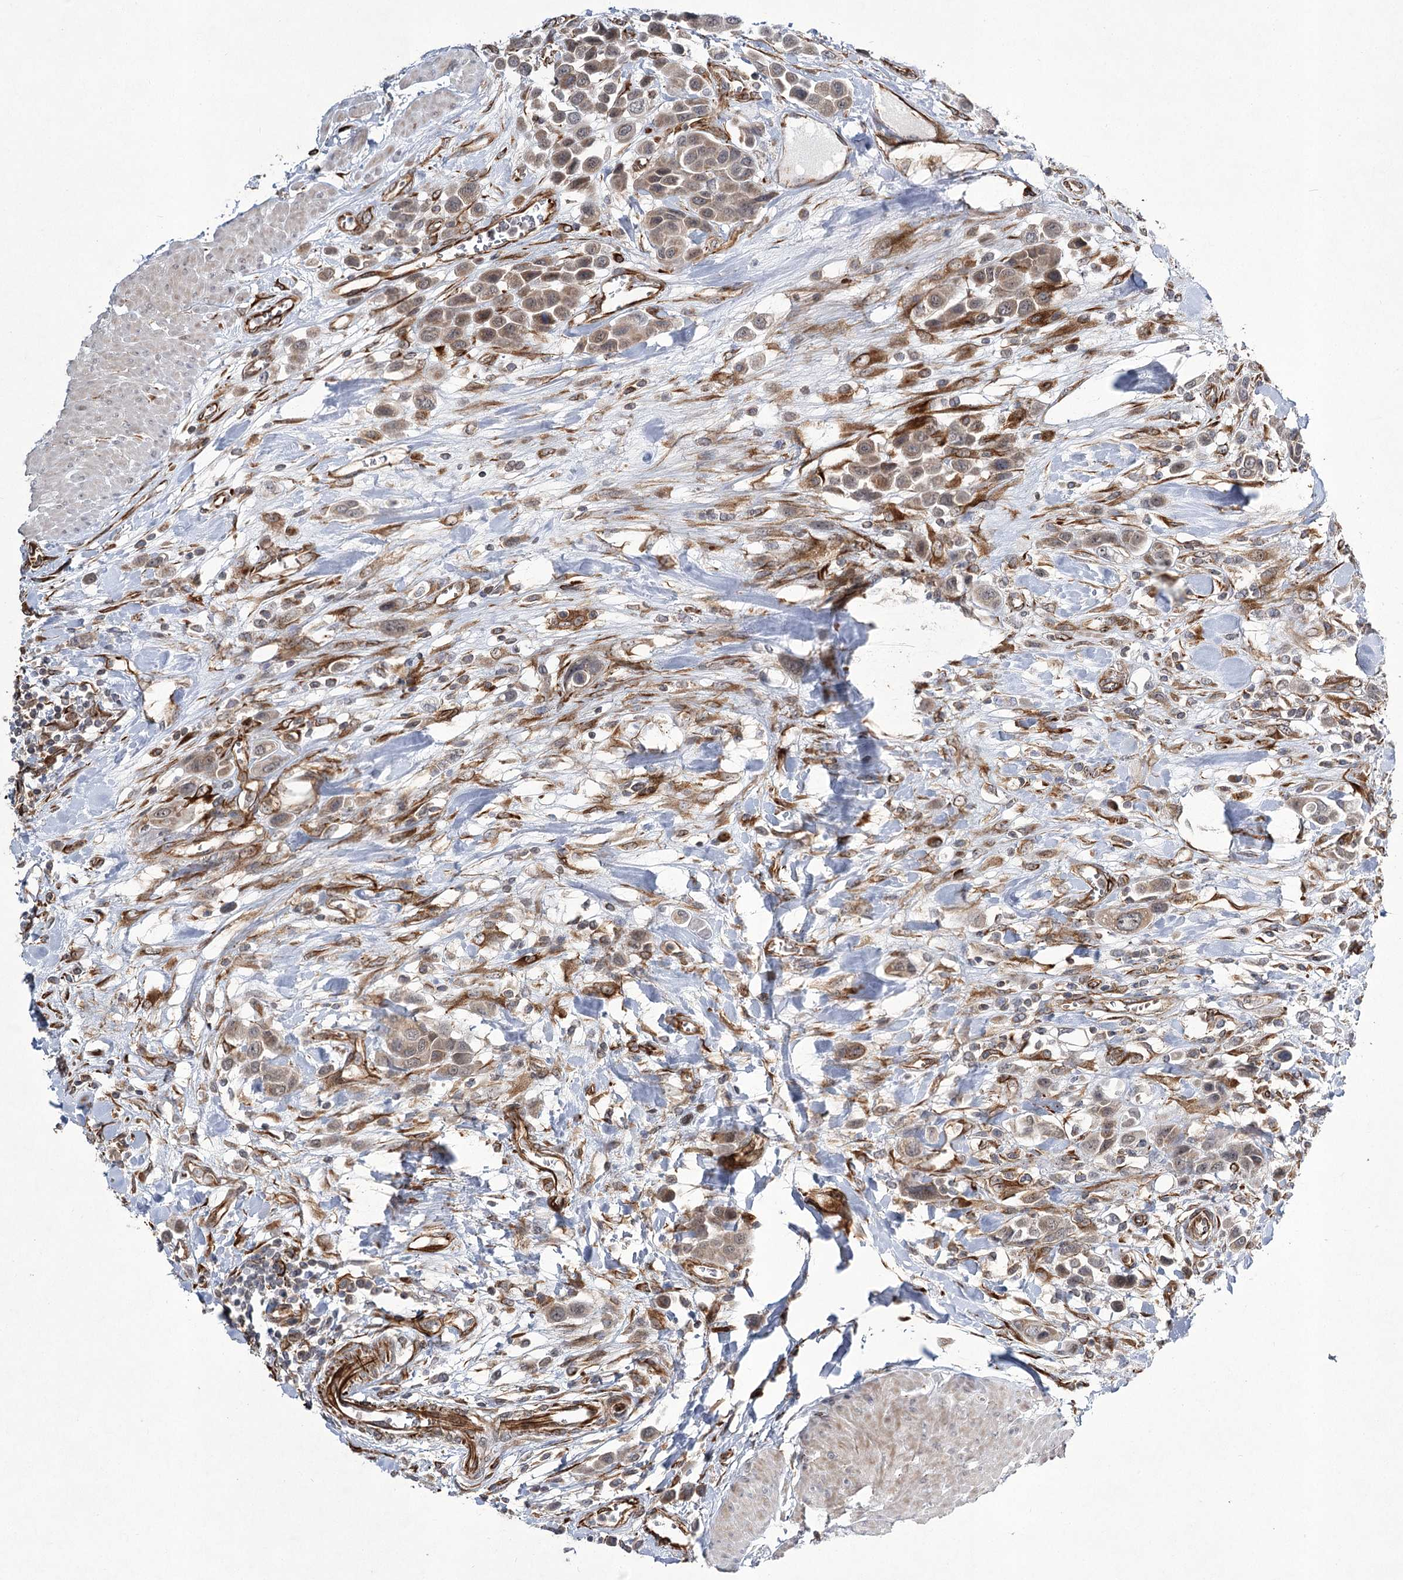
{"staining": {"intensity": "weak", "quantity": ">75%", "location": "cytoplasmic/membranous"}, "tissue": "urothelial cancer", "cell_type": "Tumor cells", "image_type": "cancer", "snomed": [{"axis": "morphology", "description": "Urothelial carcinoma, High grade"}, {"axis": "topography", "description": "Urinary bladder"}], "caption": "High-grade urothelial carcinoma stained with DAB (3,3'-diaminobenzidine) immunohistochemistry shows low levels of weak cytoplasmic/membranous expression in about >75% of tumor cells.", "gene": "DPEP2", "patient": {"sex": "male", "age": 50}}